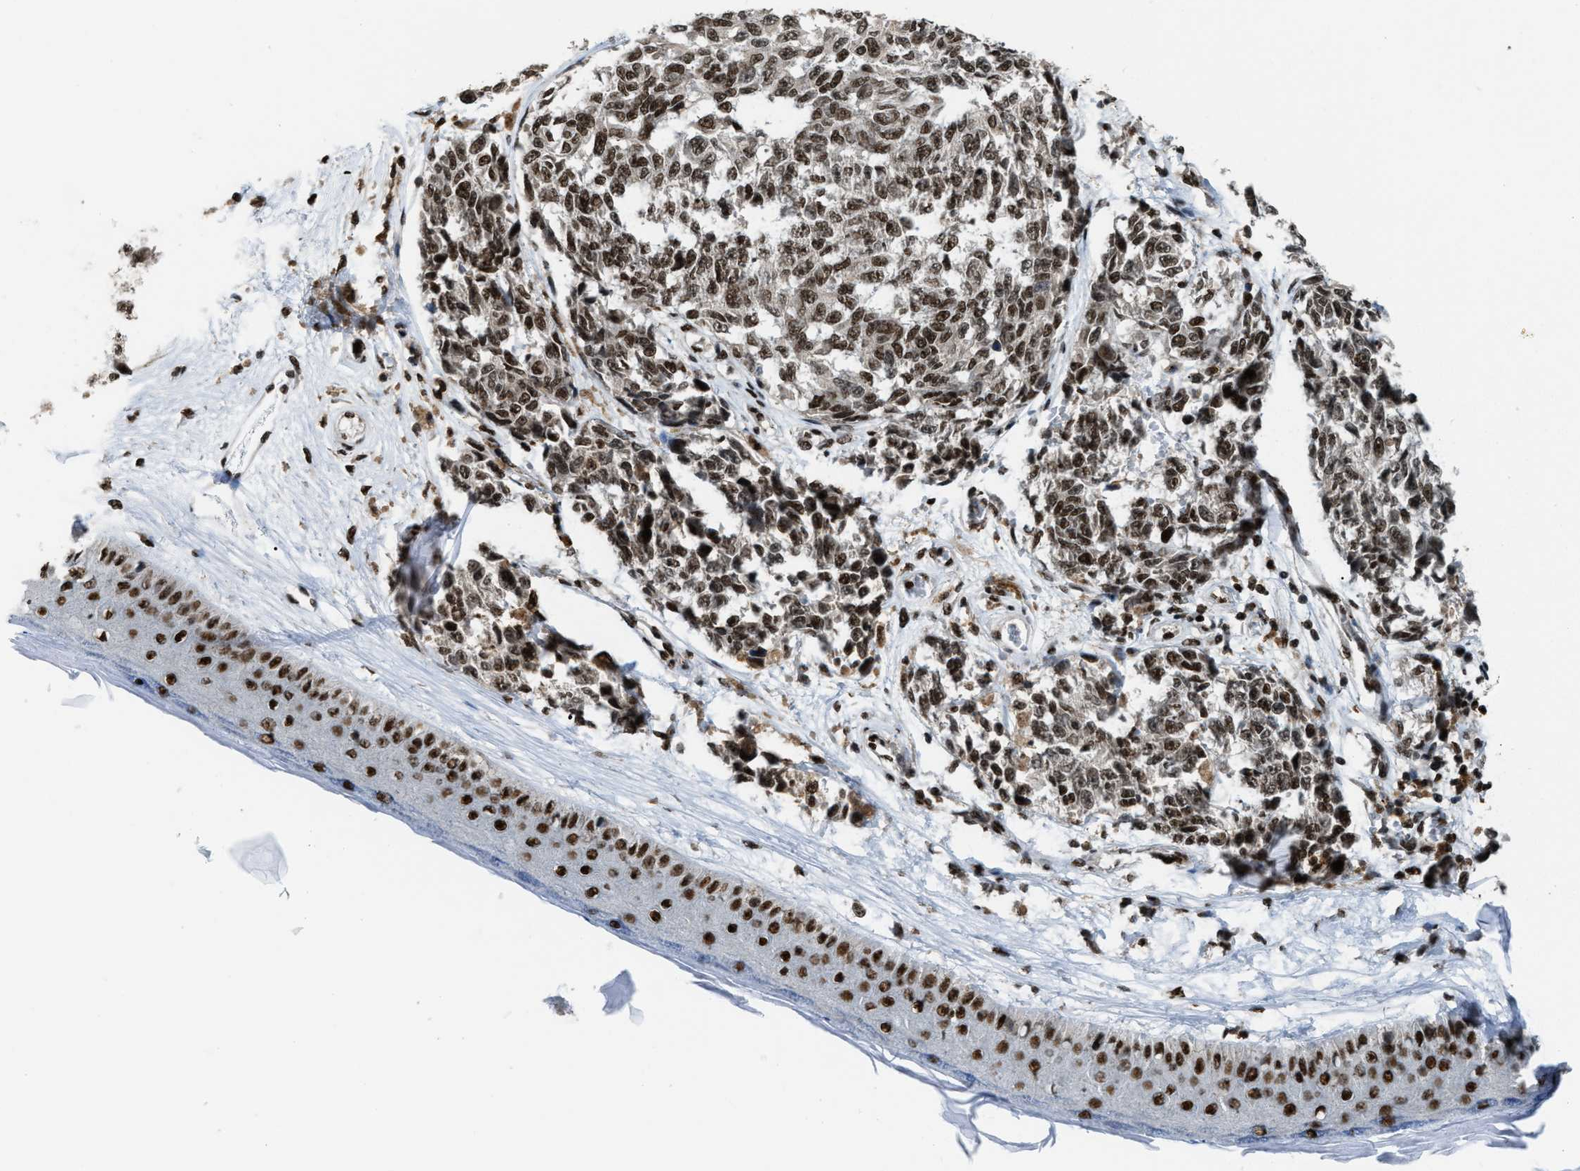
{"staining": {"intensity": "moderate", "quantity": ">75%", "location": "nuclear"}, "tissue": "melanoma", "cell_type": "Tumor cells", "image_type": "cancer", "snomed": [{"axis": "morphology", "description": "Malignant melanoma, NOS"}, {"axis": "topography", "description": "Skin"}], "caption": "The micrograph demonstrates a brown stain indicating the presence of a protein in the nuclear of tumor cells in melanoma.", "gene": "NUMA1", "patient": {"sex": "female", "age": 64}}